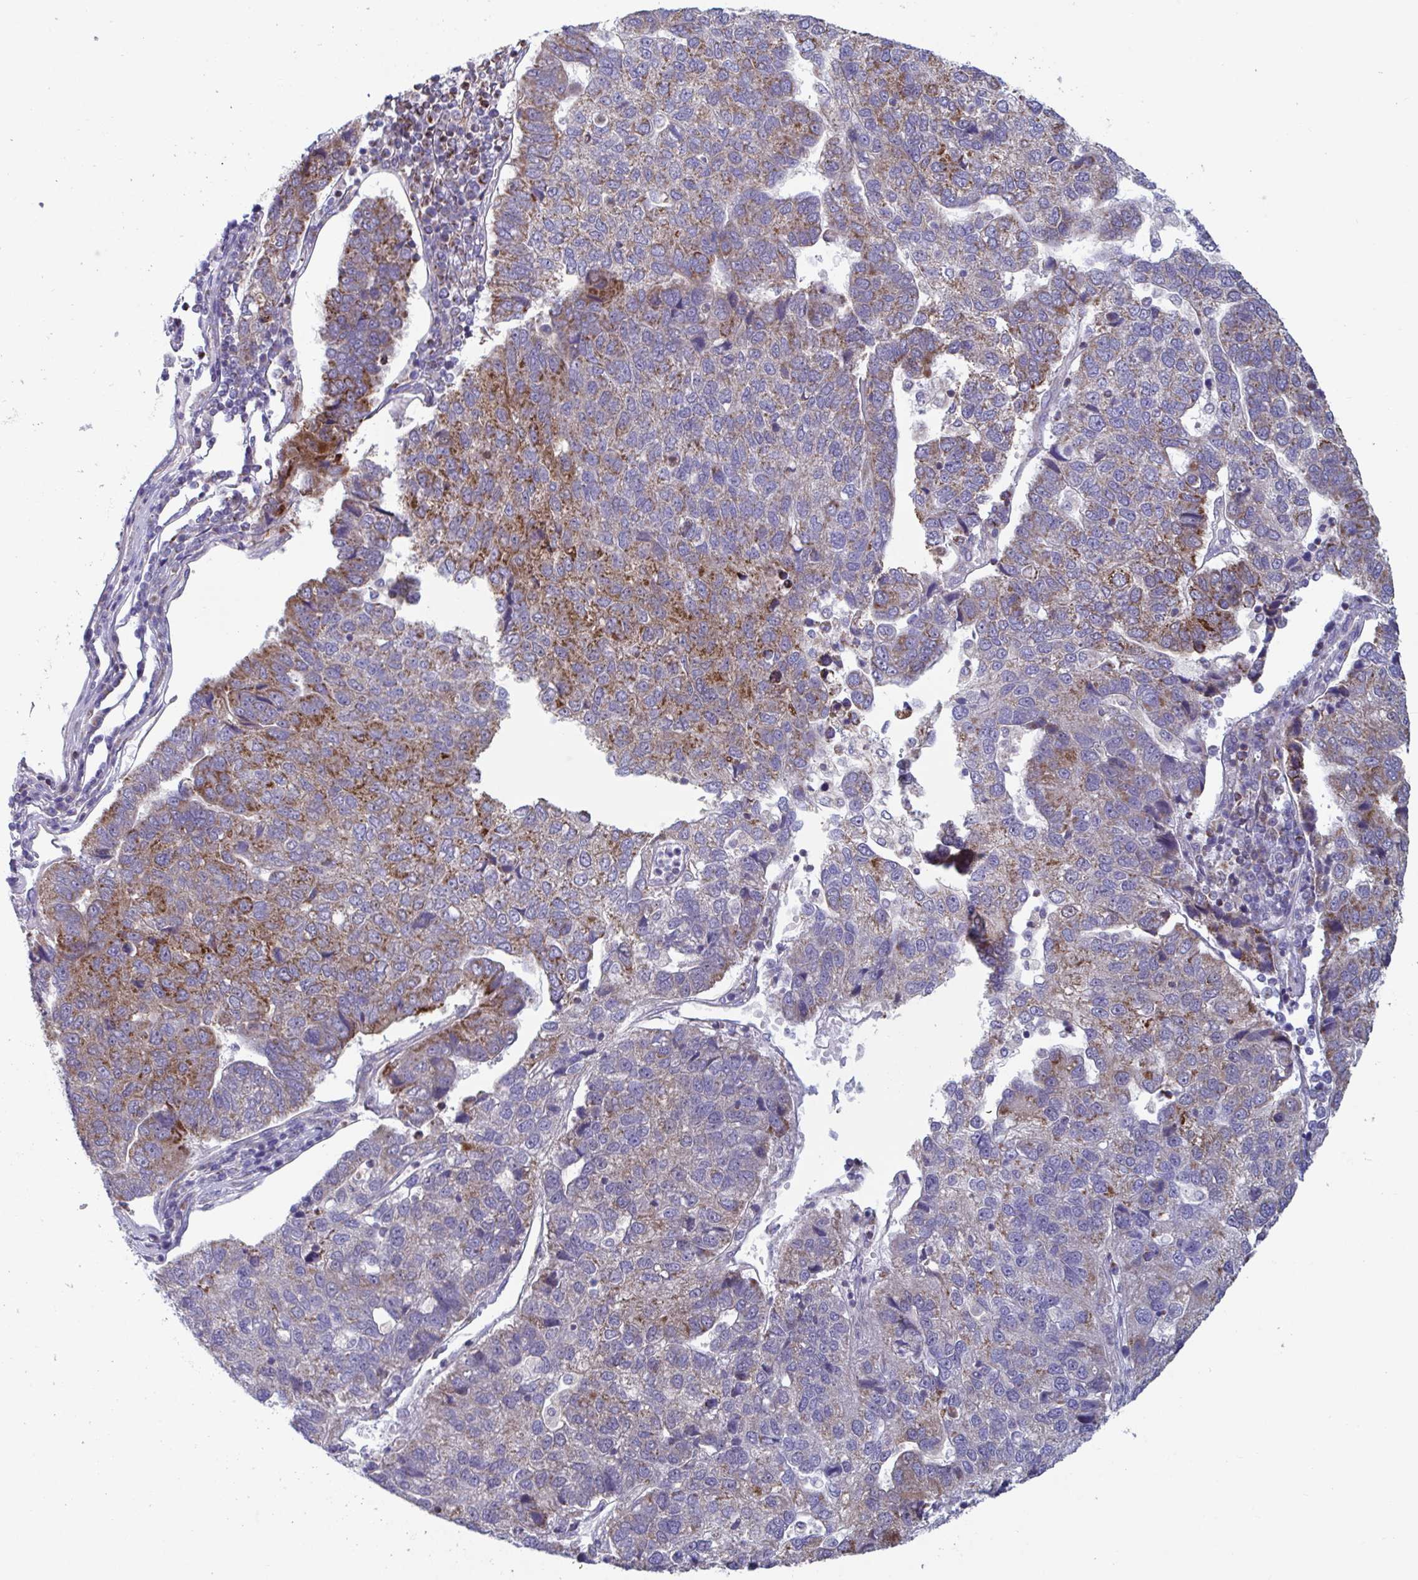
{"staining": {"intensity": "strong", "quantity": "25%-75%", "location": "cytoplasmic/membranous"}, "tissue": "pancreatic cancer", "cell_type": "Tumor cells", "image_type": "cancer", "snomed": [{"axis": "morphology", "description": "Adenocarcinoma, NOS"}, {"axis": "topography", "description": "Pancreas"}], "caption": "High-magnification brightfield microscopy of adenocarcinoma (pancreatic) stained with DAB (3,3'-diaminobenzidine) (brown) and counterstained with hematoxylin (blue). tumor cells exhibit strong cytoplasmic/membranous expression is appreciated in approximately25%-75% of cells. The staining was performed using DAB (3,3'-diaminobenzidine), with brown indicating positive protein expression. Nuclei are stained blue with hematoxylin.", "gene": "BCAT2", "patient": {"sex": "female", "age": 61}}